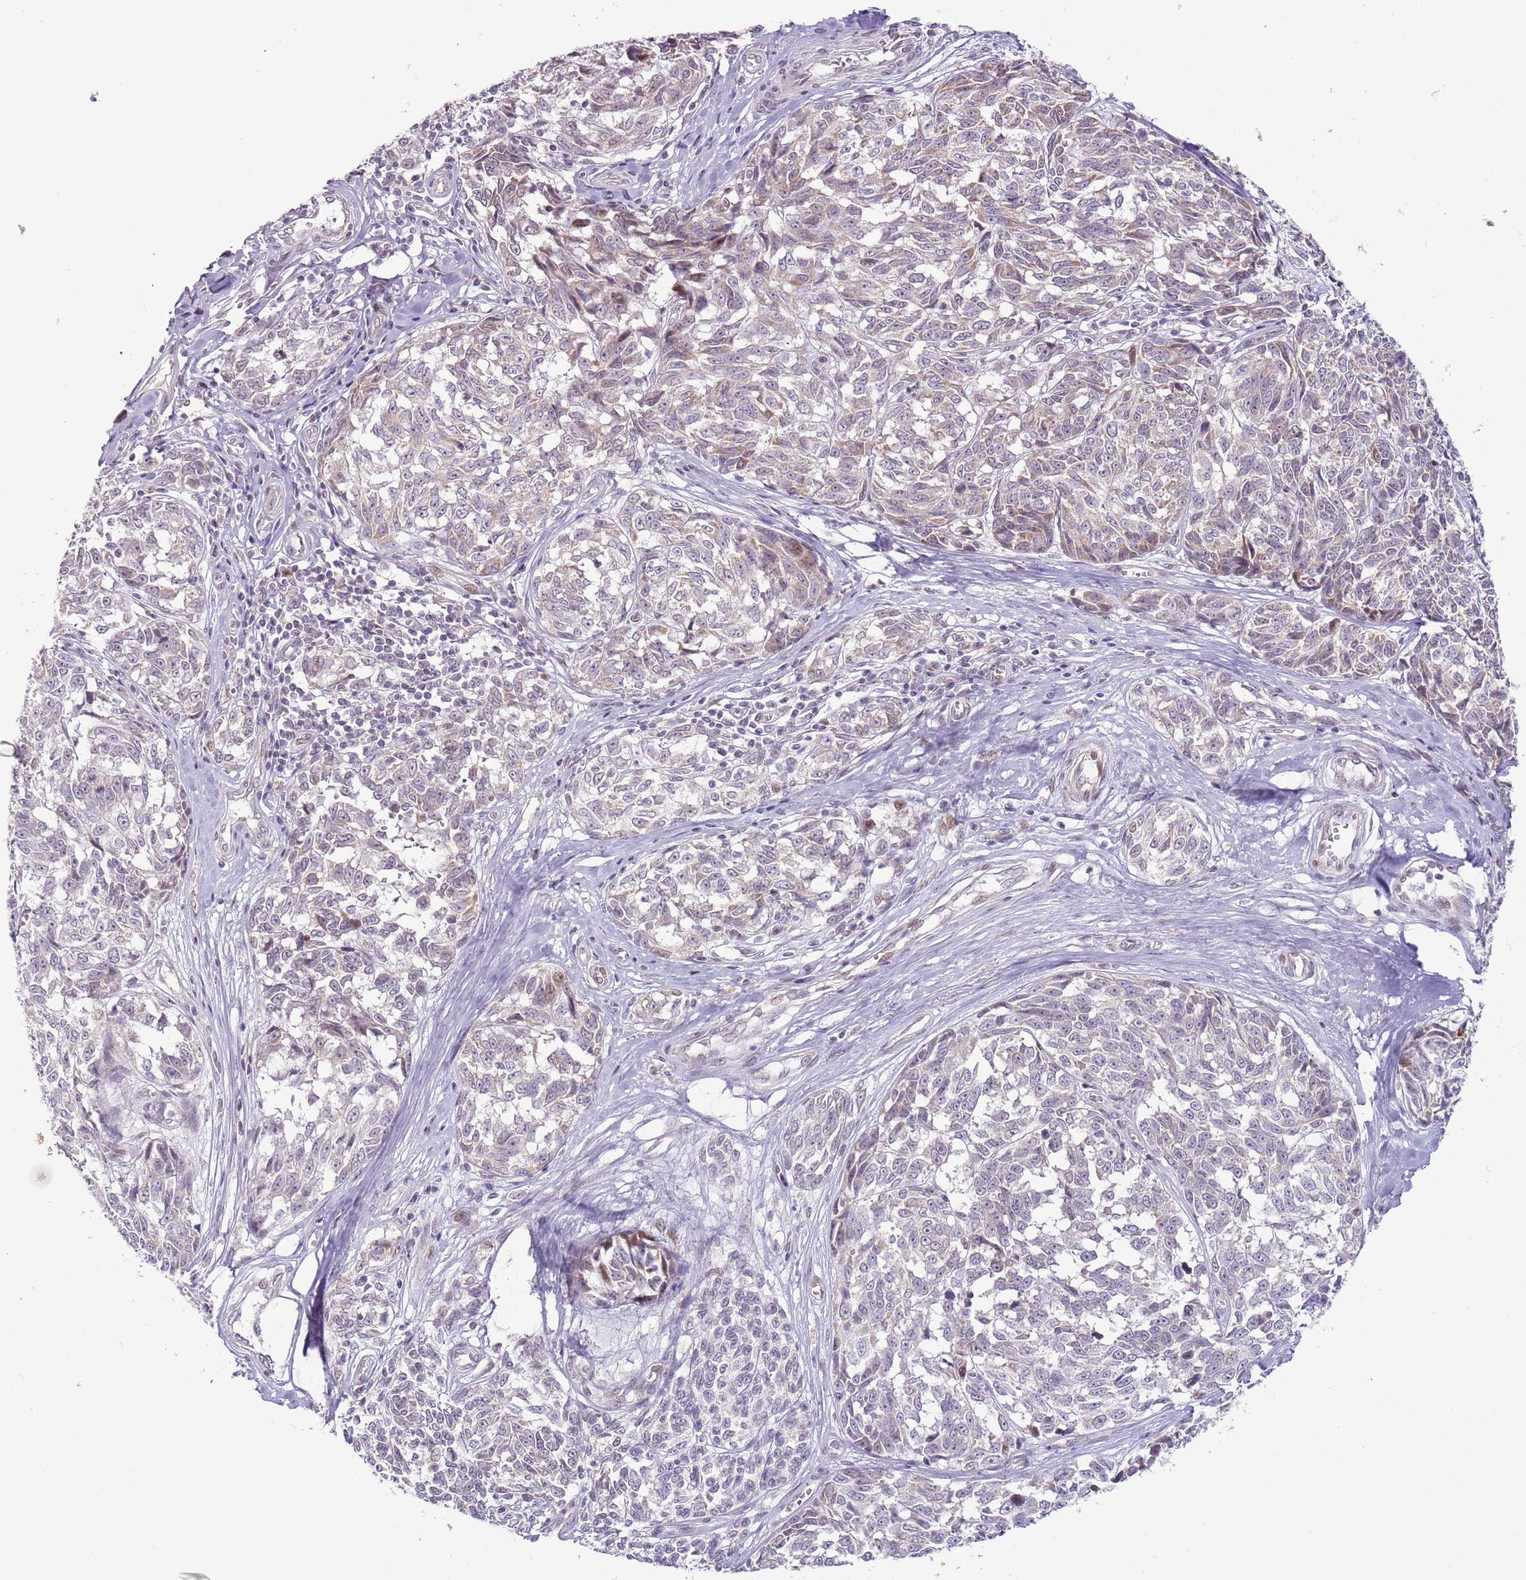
{"staining": {"intensity": "weak", "quantity": "<25%", "location": "cytoplasmic/membranous"}, "tissue": "melanoma", "cell_type": "Tumor cells", "image_type": "cancer", "snomed": [{"axis": "morphology", "description": "Normal tissue, NOS"}, {"axis": "morphology", "description": "Malignant melanoma, NOS"}, {"axis": "topography", "description": "Skin"}], "caption": "Melanoma stained for a protein using immunohistochemistry (IHC) demonstrates no expression tumor cells.", "gene": "MLLT11", "patient": {"sex": "female", "age": 64}}